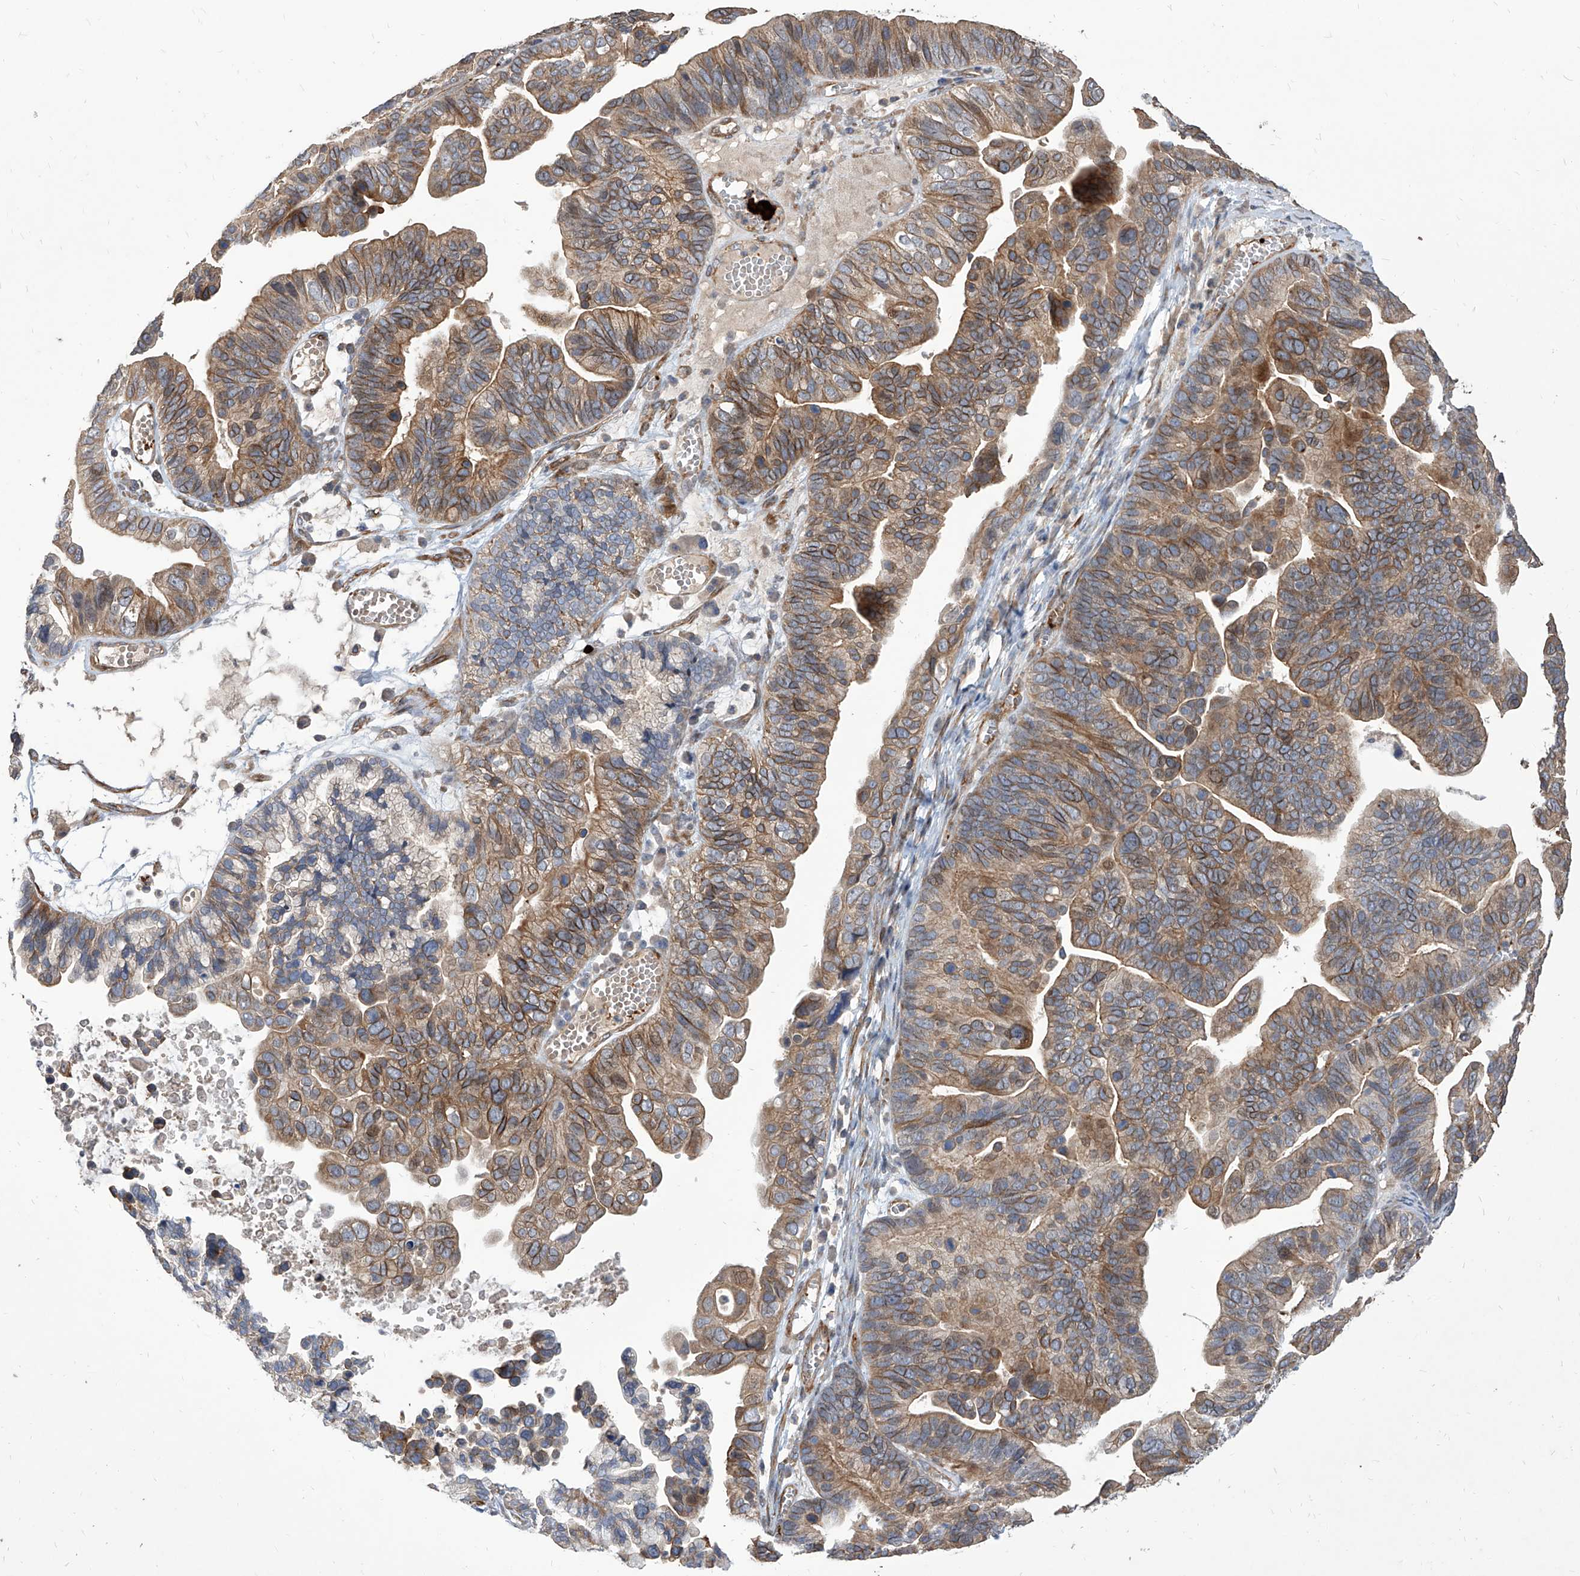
{"staining": {"intensity": "moderate", "quantity": ">75%", "location": "cytoplasmic/membranous"}, "tissue": "ovarian cancer", "cell_type": "Tumor cells", "image_type": "cancer", "snomed": [{"axis": "morphology", "description": "Cystadenocarcinoma, serous, NOS"}, {"axis": "topography", "description": "Ovary"}], "caption": "Protein expression analysis of human ovarian cancer (serous cystadenocarcinoma) reveals moderate cytoplasmic/membranous staining in about >75% of tumor cells.", "gene": "FAM83B", "patient": {"sex": "female", "age": 56}}